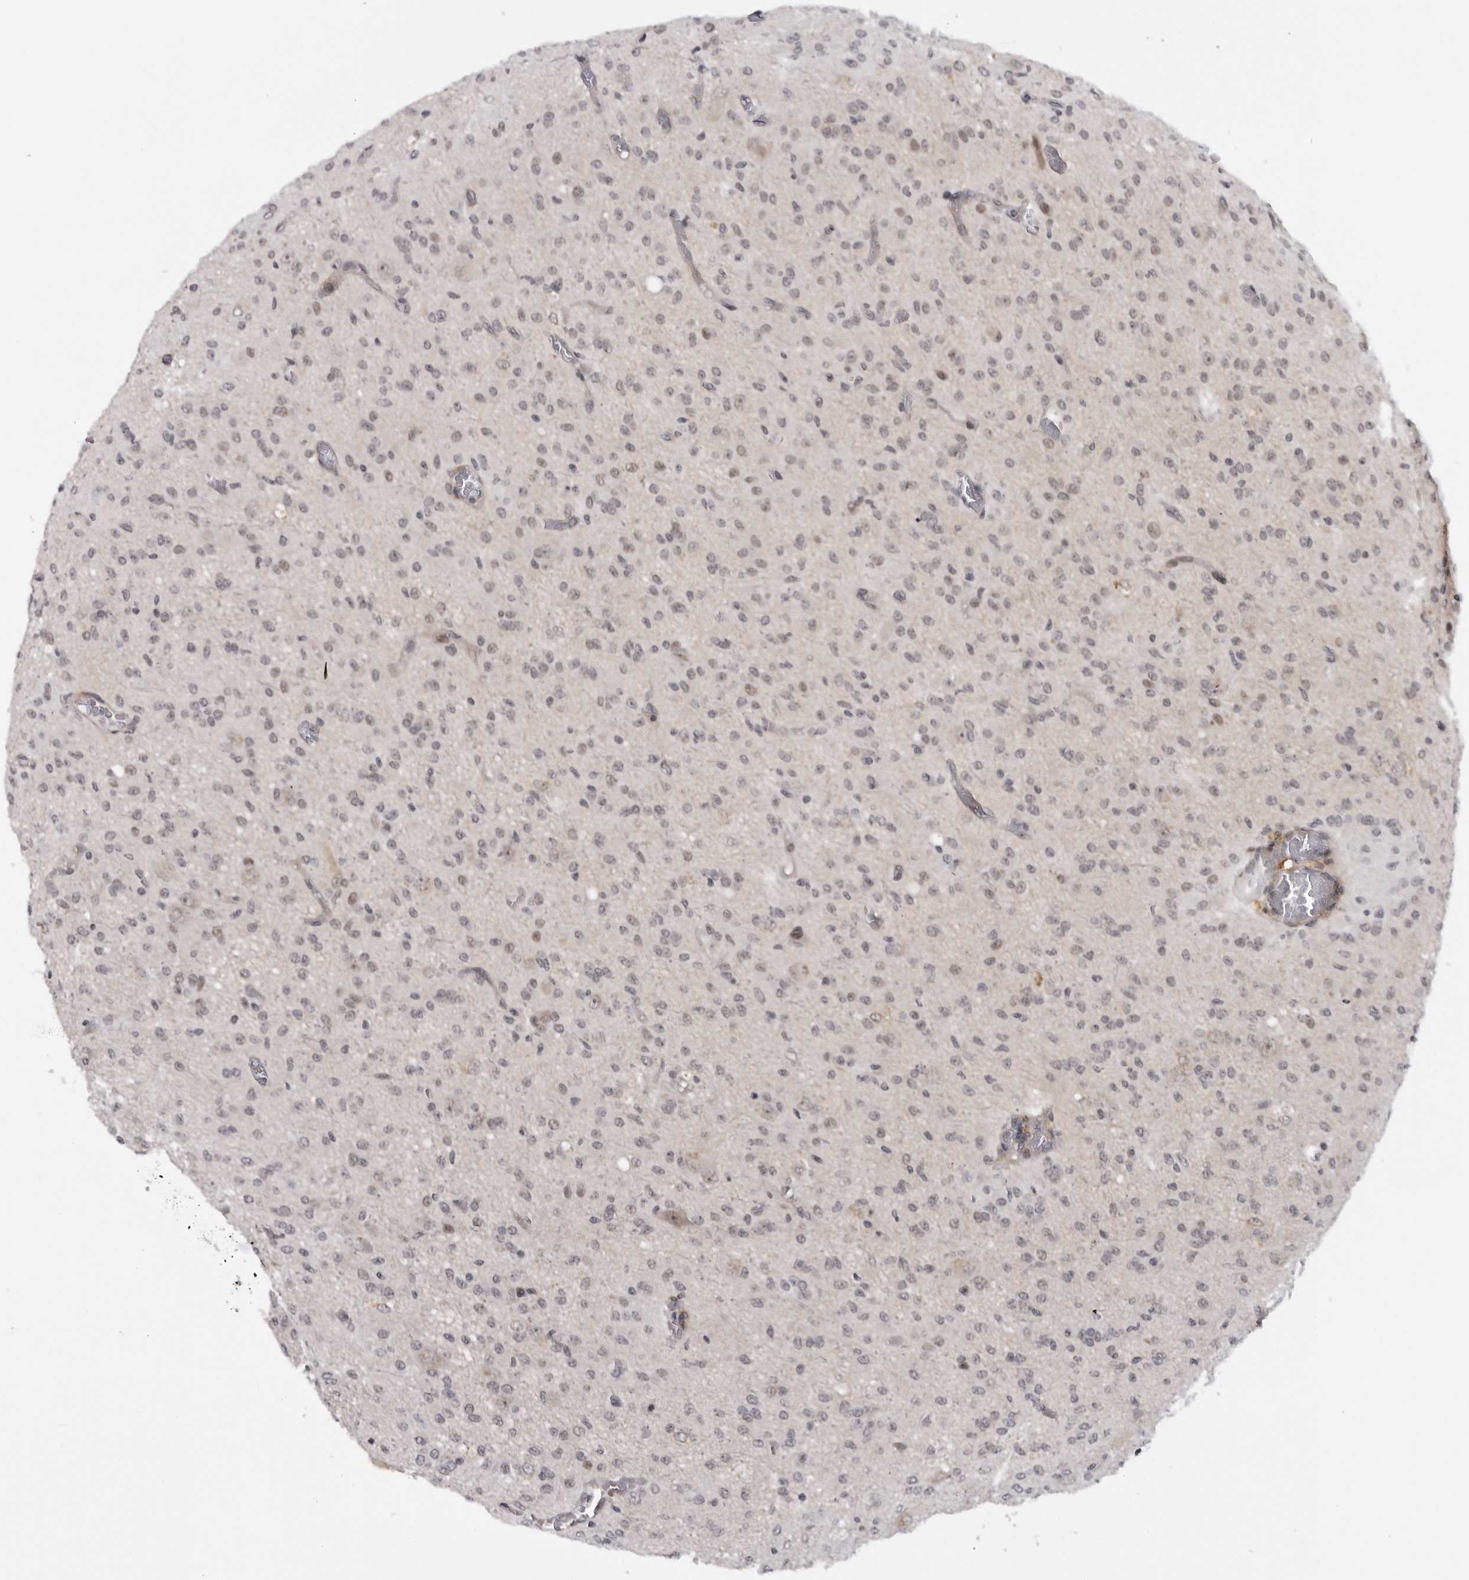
{"staining": {"intensity": "weak", "quantity": ">75%", "location": "nuclear"}, "tissue": "glioma", "cell_type": "Tumor cells", "image_type": "cancer", "snomed": [{"axis": "morphology", "description": "Glioma, malignant, High grade"}, {"axis": "topography", "description": "Brain"}], "caption": "Brown immunohistochemical staining in human glioma reveals weak nuclear staining in approximately >75% of tumor cells.", "gene": "ALPK2", "patient": {"sex": "female", "age": 59}}